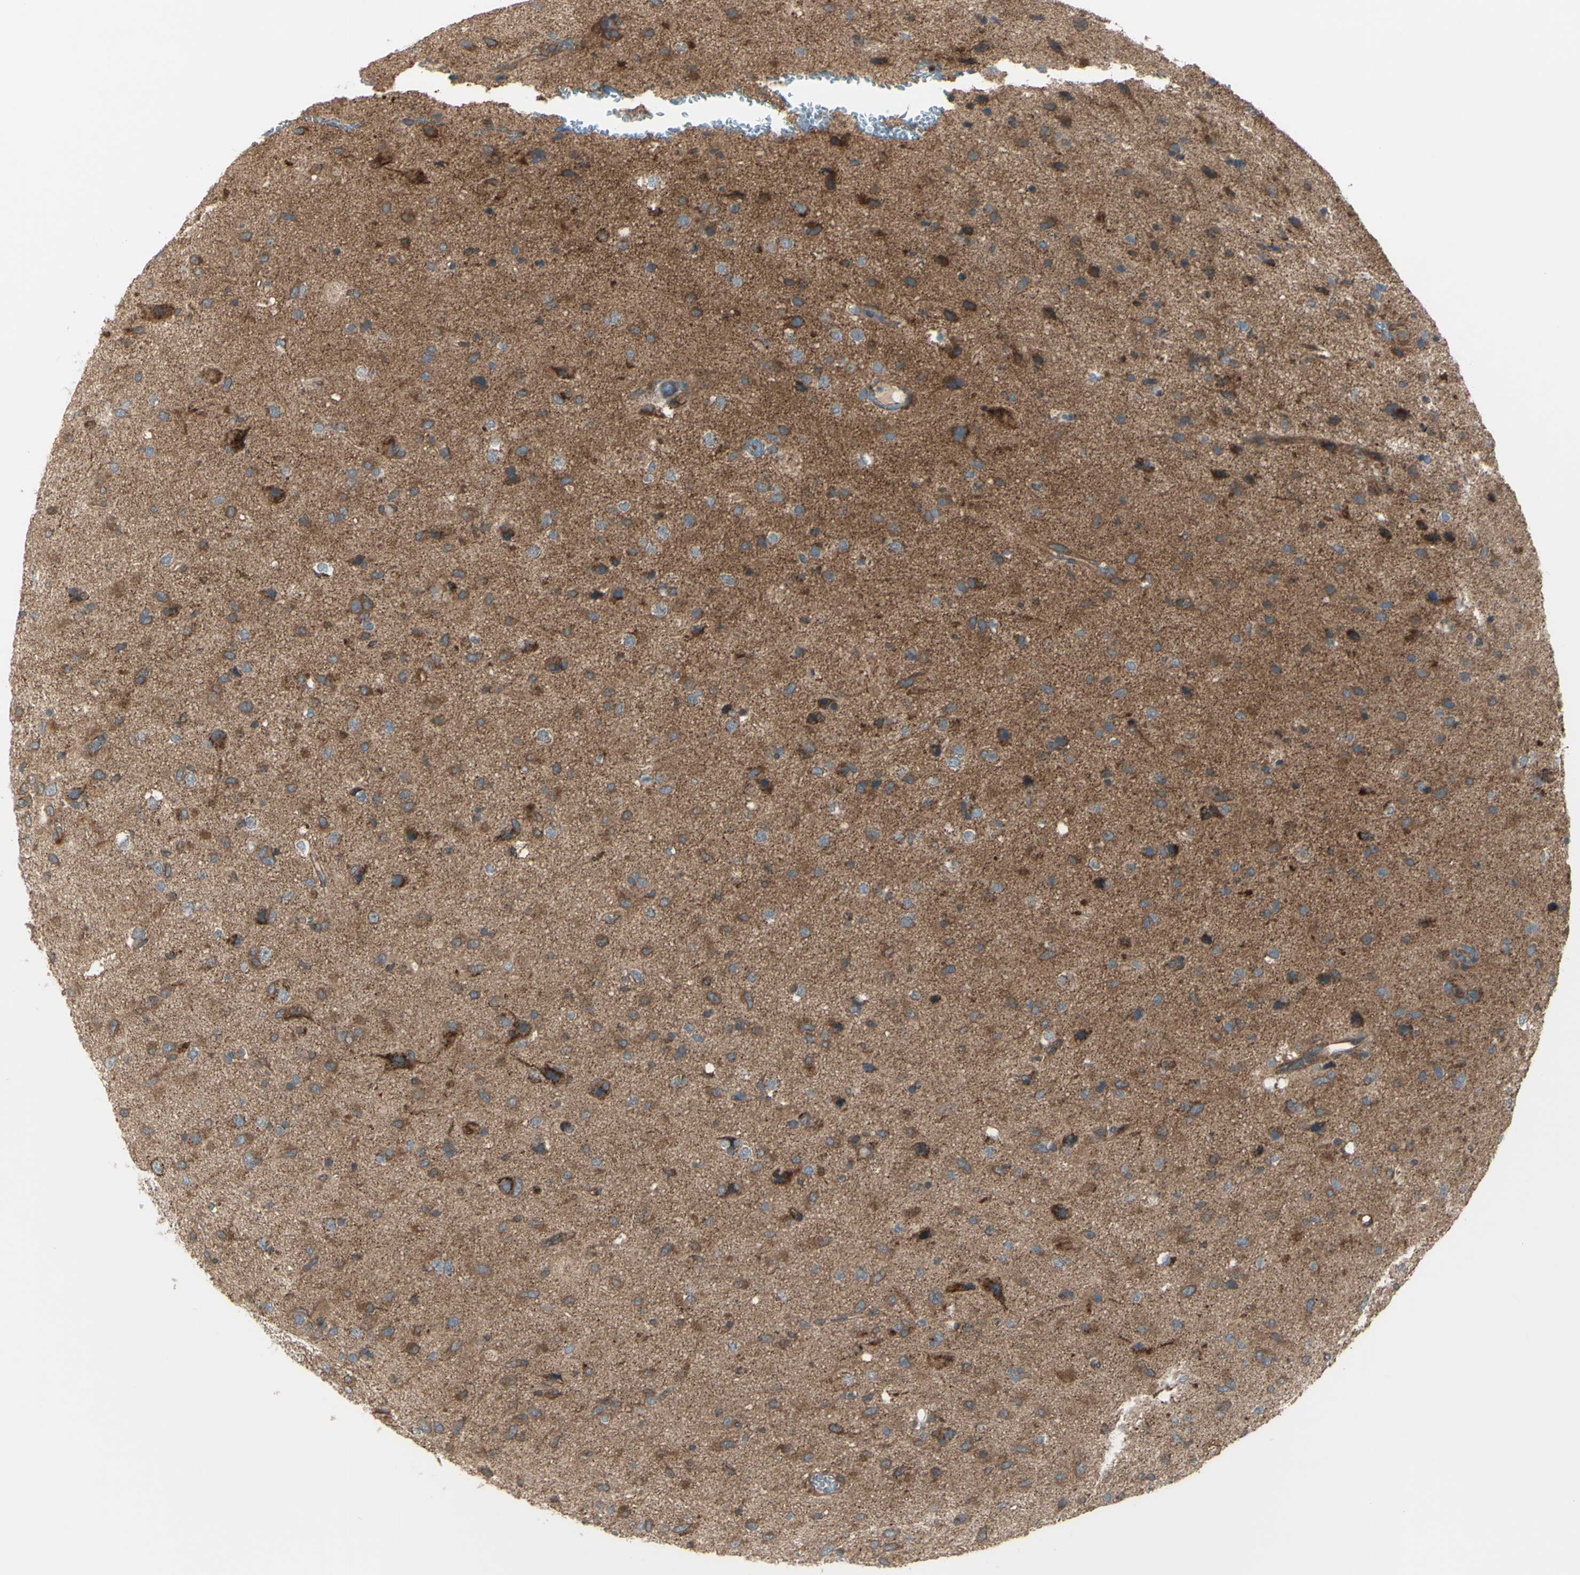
{"staining": {"intensity": "moderate", "quantity": "25%-75%", "location": "cytoplasmic/membranous"}, "tissue": "glioma", "cell_type": "Tumor cells", "image_type": "cancer", "snomed": [{"axis": "morphology", "description": "Glioma, malignant, Low grade"}, {"axis": "topography", "description": "Brain"}], "caption": "Moderate cytoplasmic/membranous positivity is present in approximately 25%-75% of tumor cells in glioma.", "gene": "IGSF9B", "patient": {"sex": "male", "age": 77}}